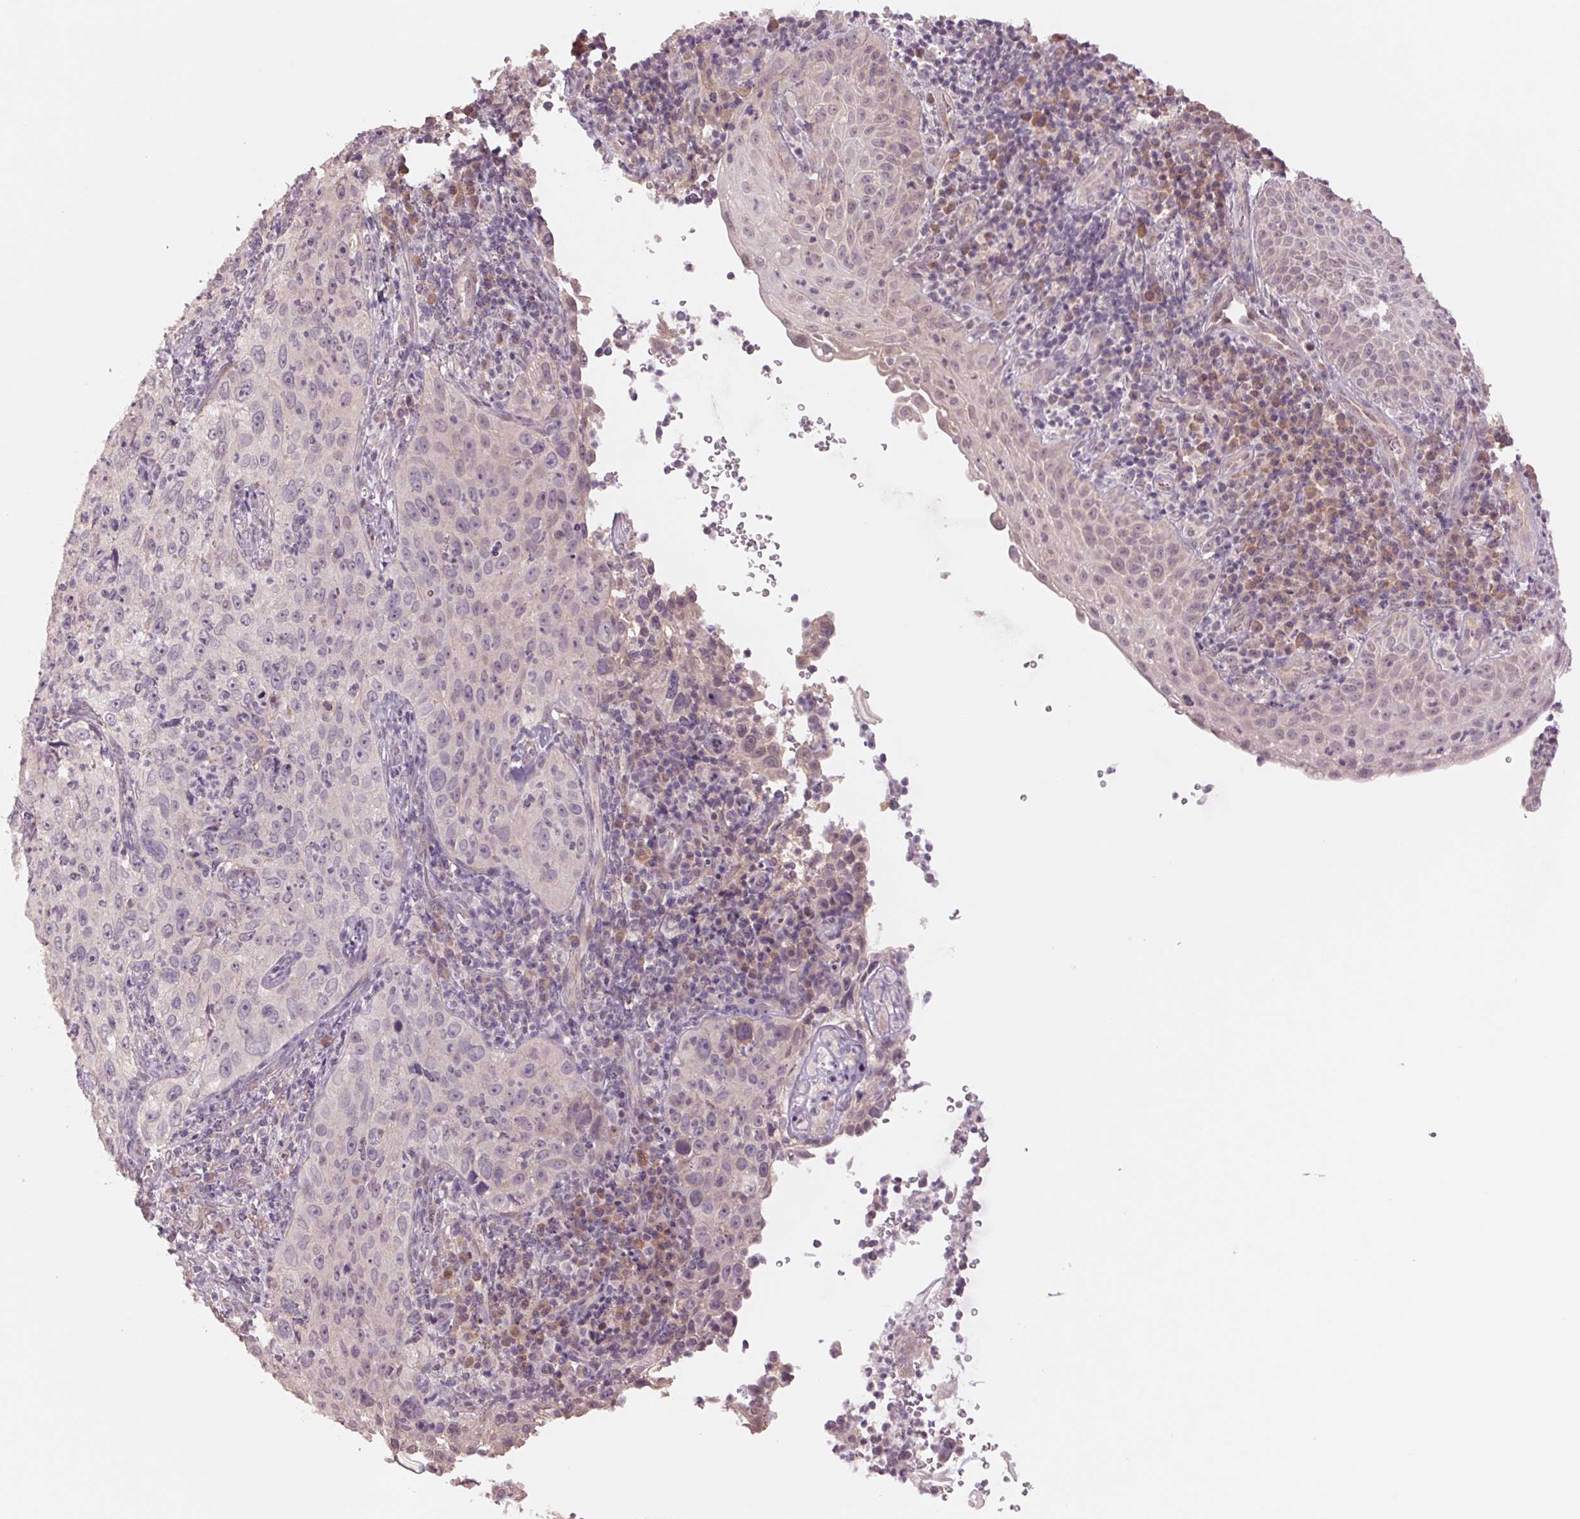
{"staining": {"intensity": "negative", "quantity": "none", "location": "none"}, "tissue": "cervical cancer", "cell_type": "Tumor cells", "image_type": "cancer", "snomed": [{"axis": "morphology", "description": "Squamous cell carcinoma, NOS"}, {"axis": "topography", "description": "Cervix"}], "caption": "Photomicrograph shows no significant protein positivity in tumor cells of cervical cancer.", "gene": "PPIA", "patient": {"sex": "female", "age": 30}}